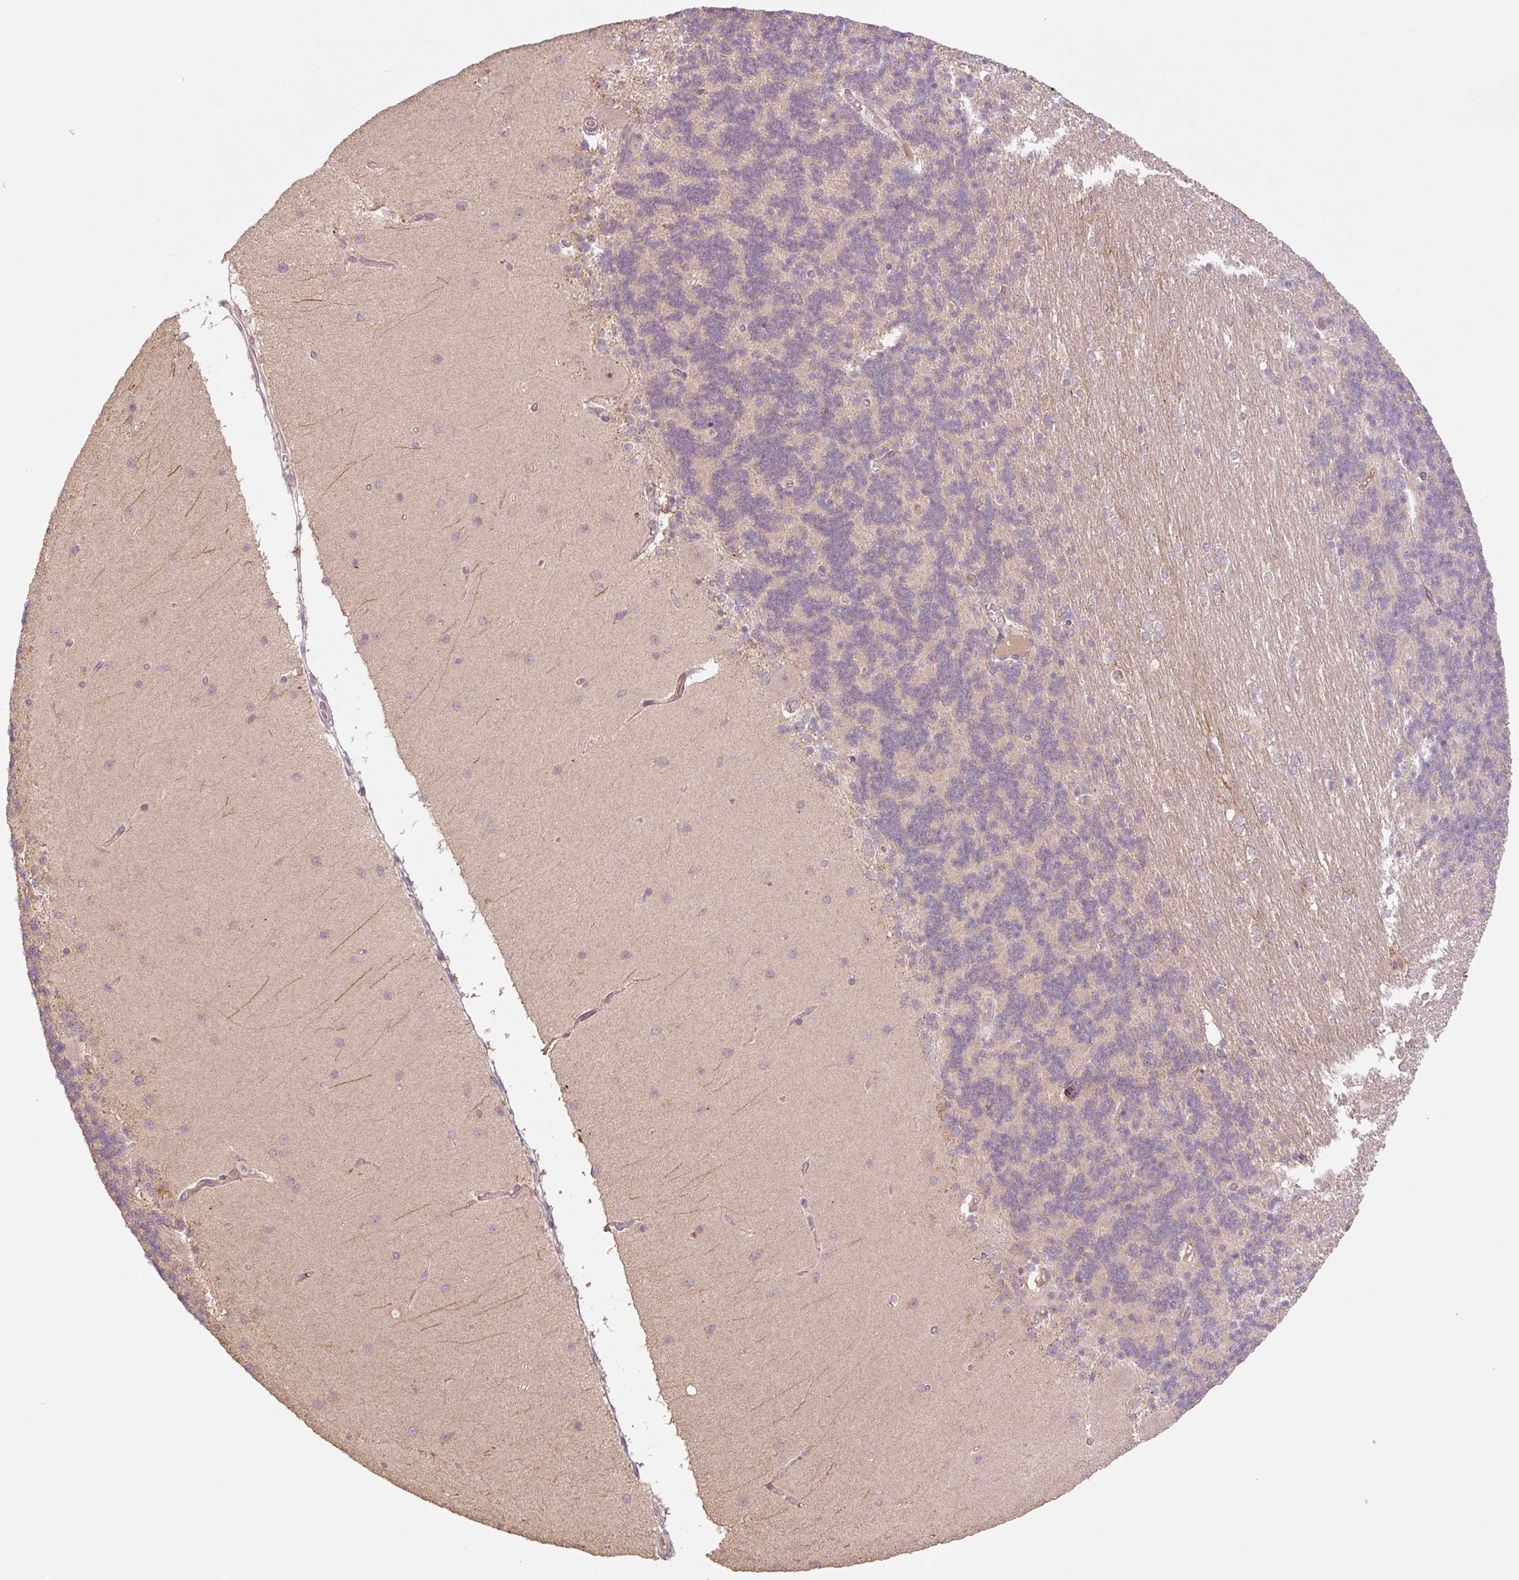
{"staining": {"intensity": "weak", "quantity": "25%-75%", "location": "cytoplasmic/membranous"}, "tissue": "cerebellum", "cell_type": "Cells in granular layer", "image_type": "normal", "snomed": [{"axis": "morphology", "description": "Normal tissue, NOS"}, {"axis": "topography", "description": "Cerebellum"}], "caption": "Immunohistochemistry (IHC) photomicrograph of unremarkable human cerebellum stained for a protein (brown), which exhibits low levels of weak cytoplasmic/membranous staining in about 25%-75% of cells in granular layer.", "gene": "YJU2B", "patient": {"sex": "female", "age": 54}}